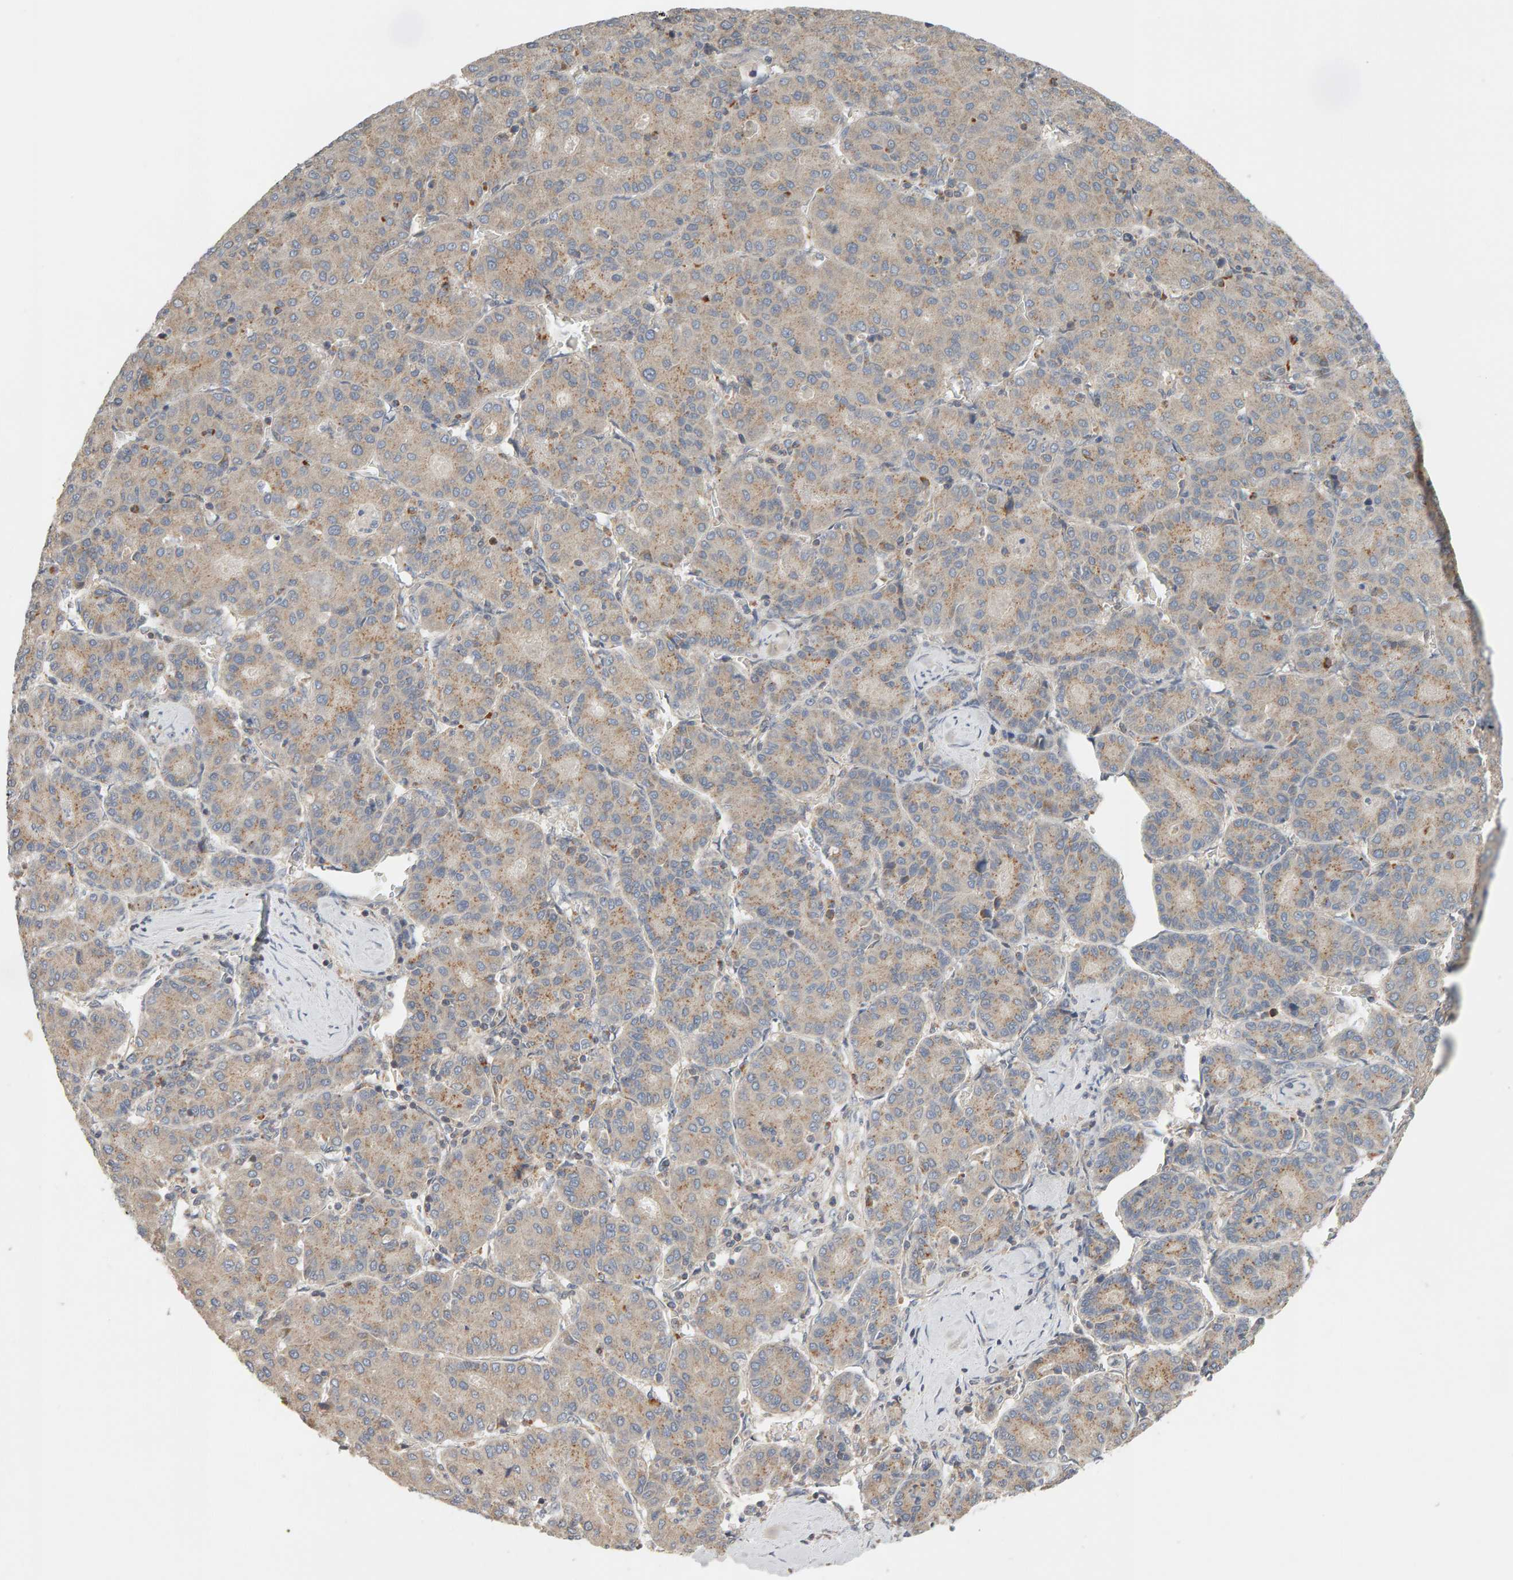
{"staining": {"intensity": "weak", "quantity": "25%-75%", "location": "cytoplasmic/membranous"}, "tissue": "liver cancer", "cell_type": "Tumor cells", "image_type": "cancer", "snomed": [{"axis": "morphology", "description": "Carcinoma, Hepatocellular, NOS"}, {"axis": "topography", "description": "Liver"}], "caption": "Immunohistochemistry (IHC) micrograph of neoplastic tissue: liver hepatocellular carcinoma stained using immunohistochemistry (IHC) shows low levels of weak protein expression localized specifically in the cytoplasmic/membranous of tumor cells, appearing as a cytoplasmic/membranous brown color.", "gene": "DNAJC7", "patient": {"sex": "male", "age": 65}}